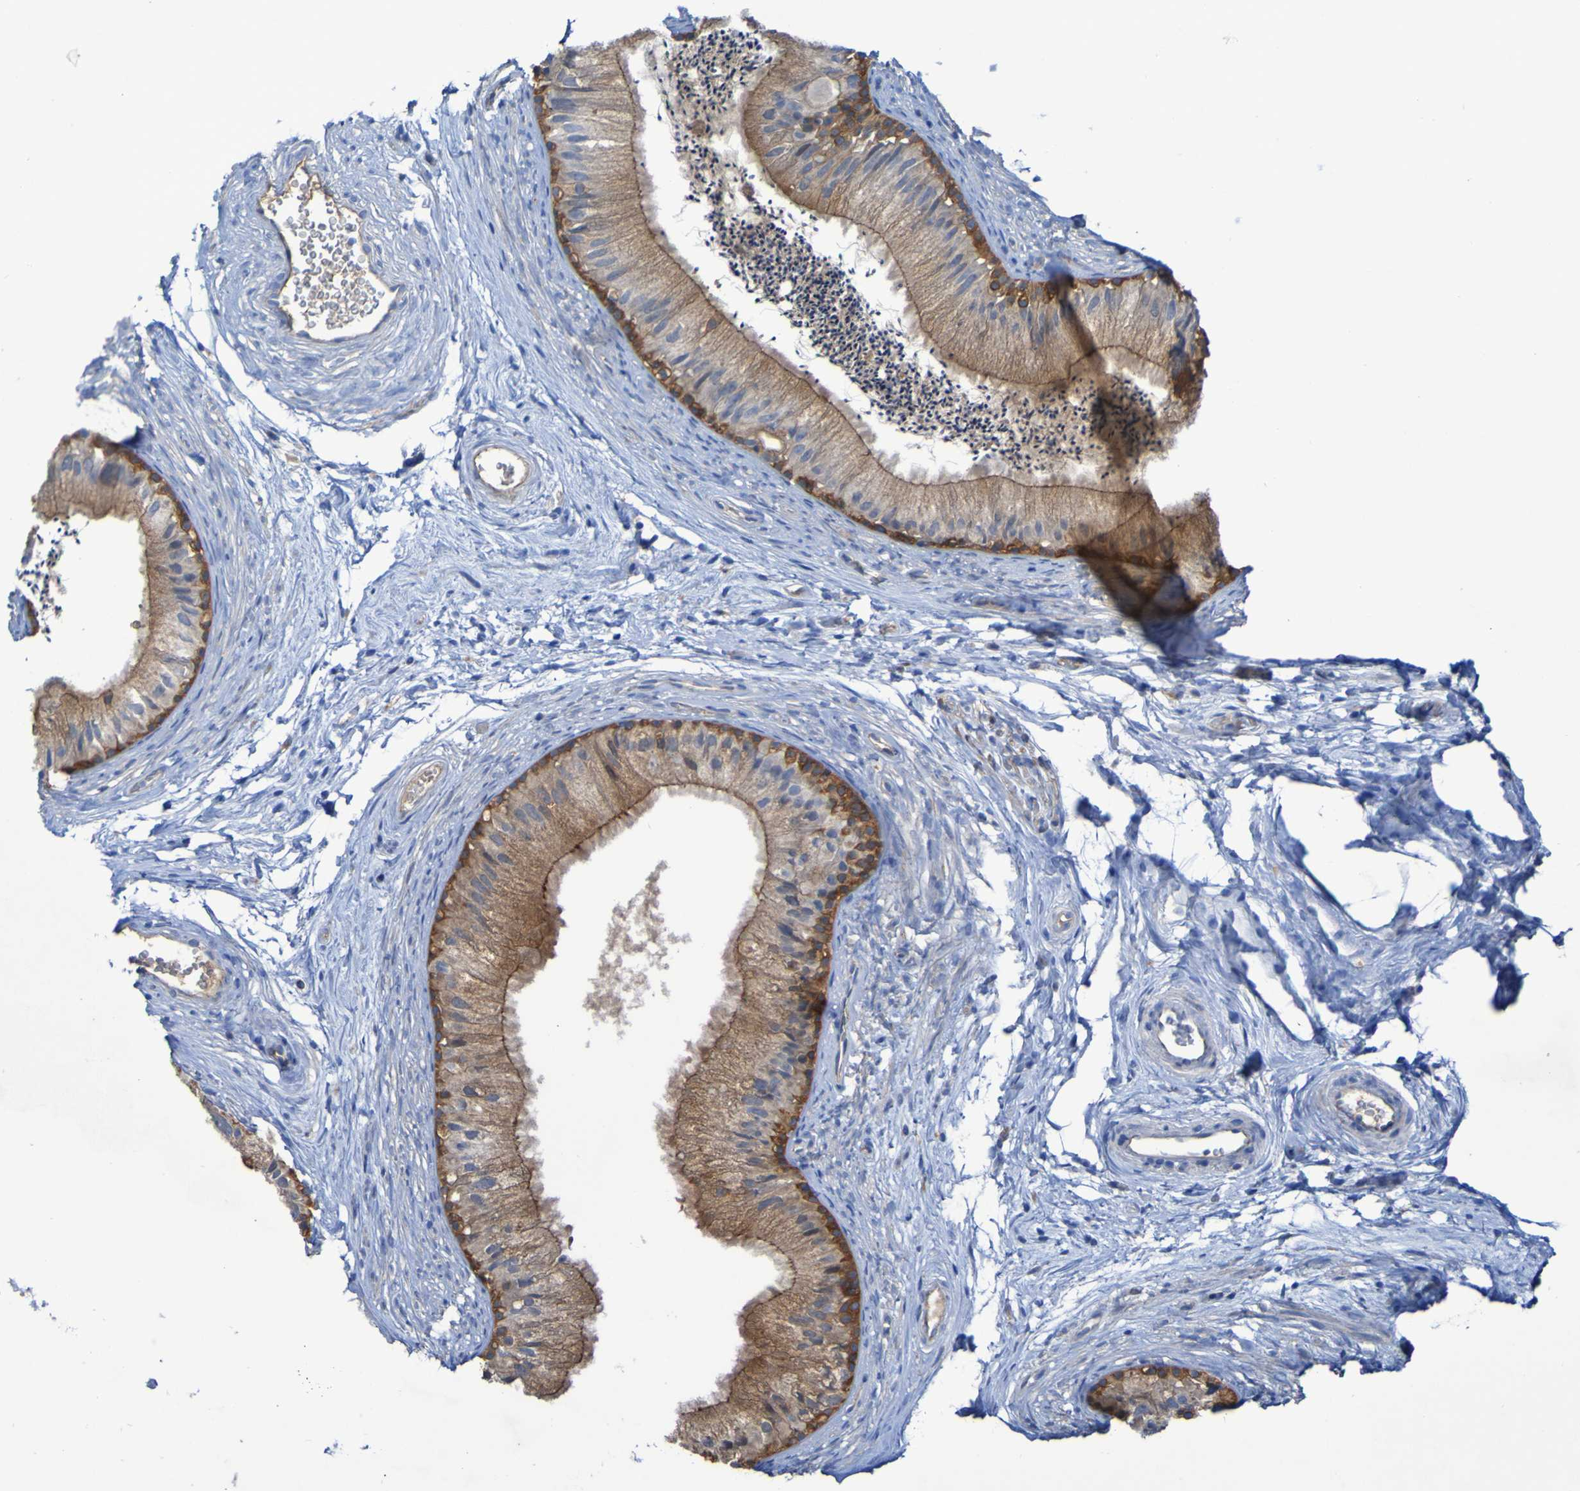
{"staining": {"intensity": "moderate", "quantity": ">75%", "location": "cytoplasmic/membranous"}, "tissue": "epididymis", "cell_type": "Glandular cells", "image_type": "normal", "snomed": [{"axis": "morphology", "description": "Normal tissue, NOS"}, {"axis": "topography", "description": "Epididymis"}], "caption": "Protein analysis of normal epididymis reveals moderate cytoplasmic/membranous staining in about >75% of glandular cells.", "gene": "ARHGEF16", "patient": {"sex": "male", "age": 56}}